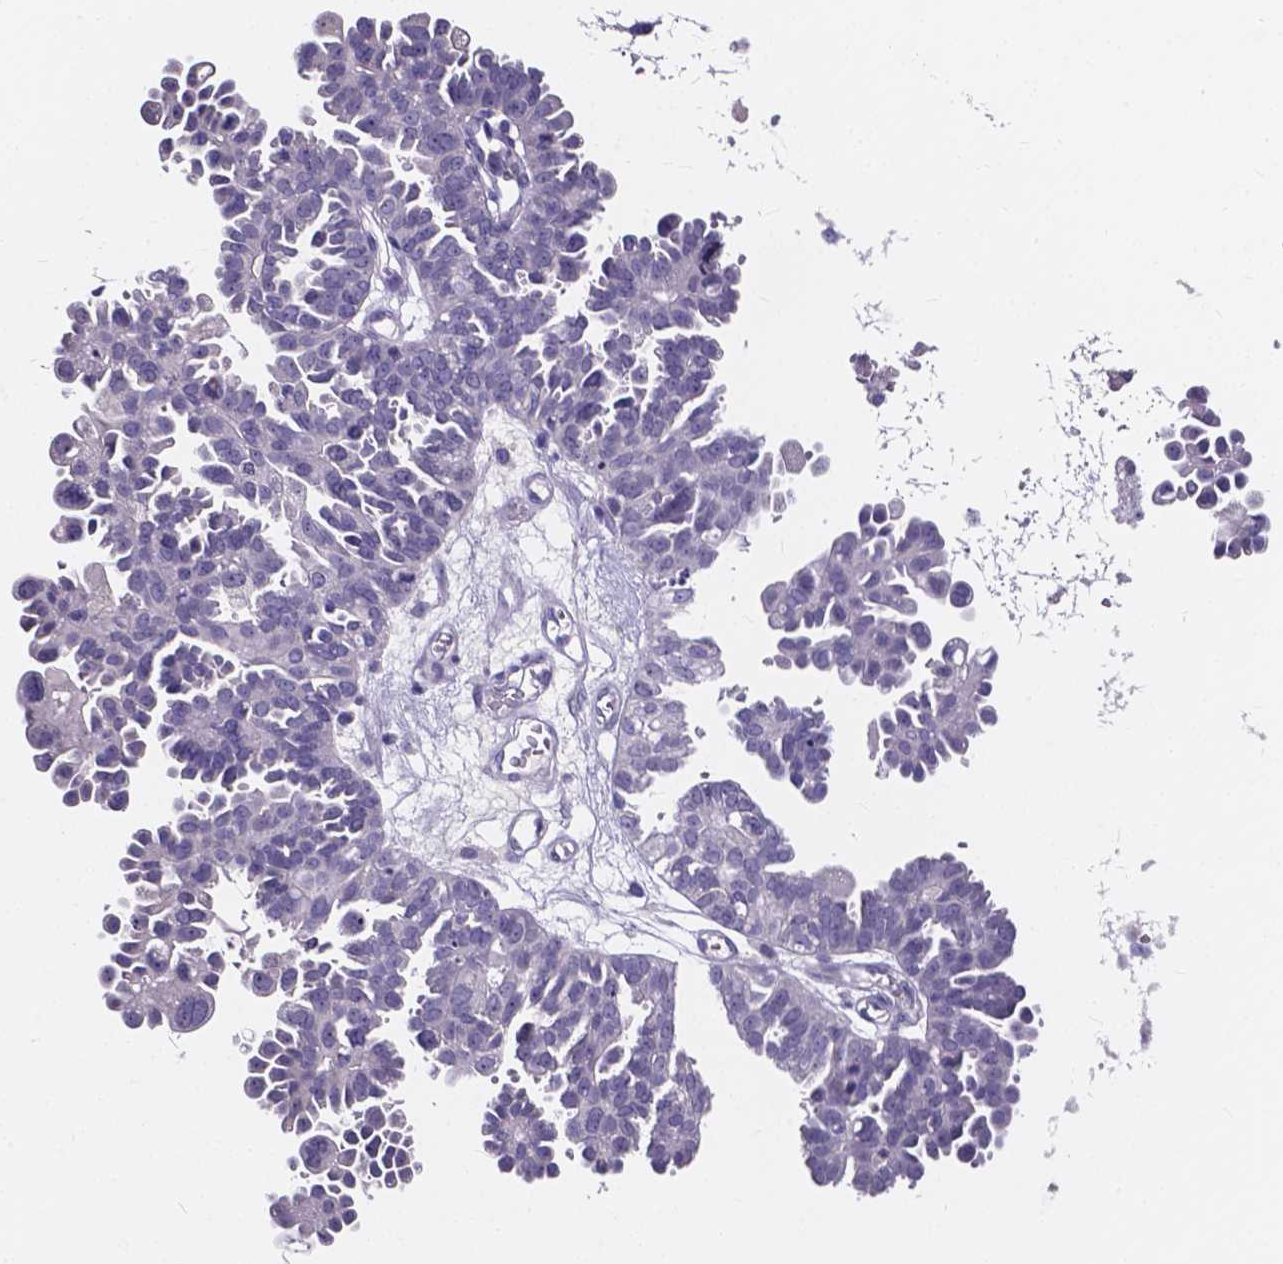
{"staining": {"intensity": "negative", "quantity": "none", "location": "none"}, "tissue": "ovarian cancer", "cell_type": "Tumor cells", "image_type": "cancer", "snomed": [{"axis": "morphology", "description": "Cystadenocarcinoma, serous, NOS"}, {"axis": "topography", "description": "Ovary"}], "caption": "DAB immunohistochemical staining of serous cystadenocarcinoma (ovarian) exhibits no significant expression in tumor cells. (Stains: DAB IHC with hematoxylin counter stain, Microscopy: brightfield microscopy at high magnification).", "gene": "SPOCD1", "patient": {"sex": "female", "age": 53}}